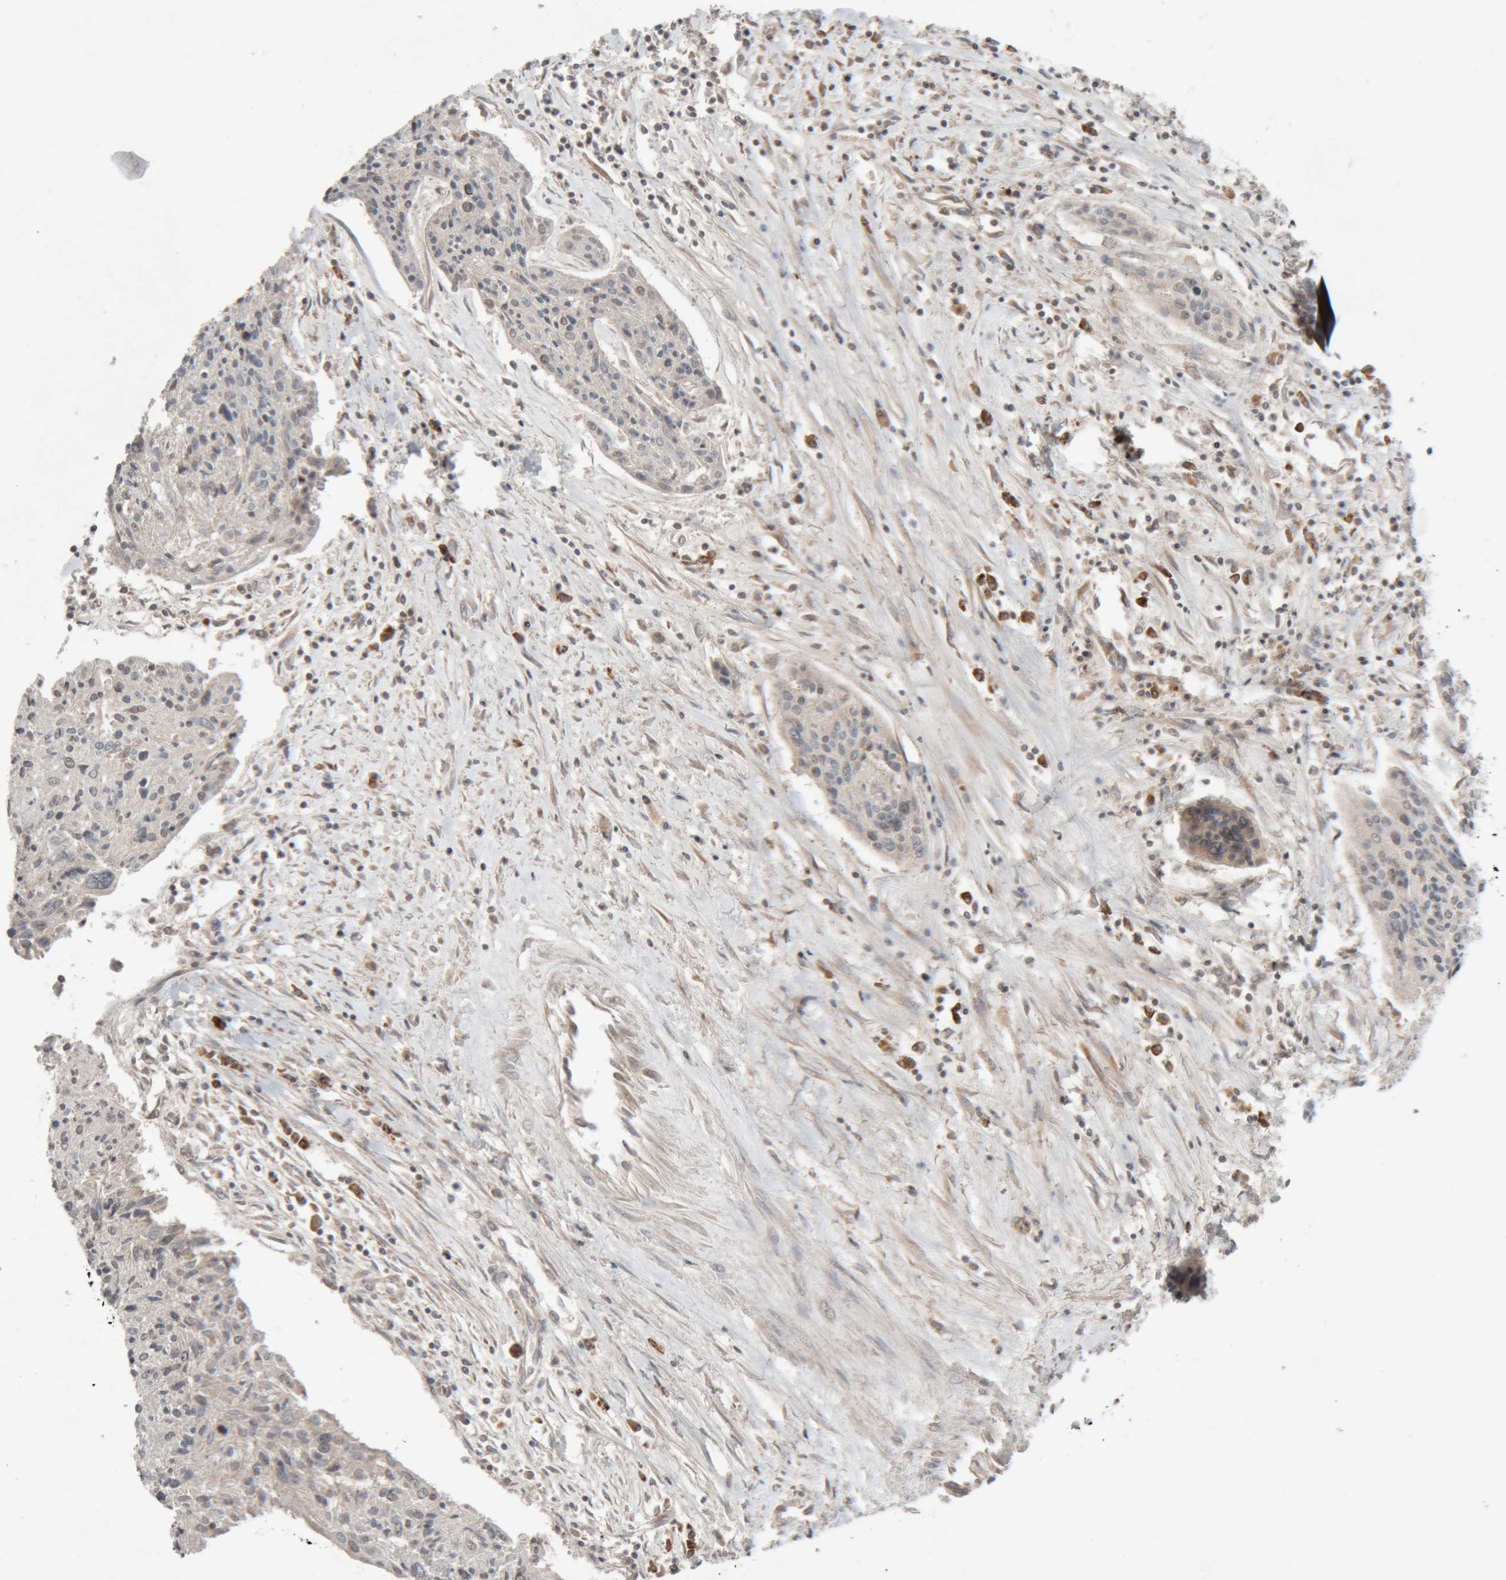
{"staining": {"intensity": "negative", "quantity": "none", "location": "none"}, "tissue": "cervical cancer", "cell_type": "Tumor cells", "image_type": "cancer", "snomed": [{"axis": "morphology", "description": "Squamous cell carcinoma, NOS"}, {"axis": "topography", "description": "Cervix"}], "caption": "High magnification brightfield microscopy of cervical cancer (squamous cell carcinoma) stained with DAB (3,3'-diaminobenzidine) (brown) and counterstained with hematoxylin (blue): tumor cells show no significant staining.", "gene": "KIF21B", "patient": {"sex": "female", "age": 51}}